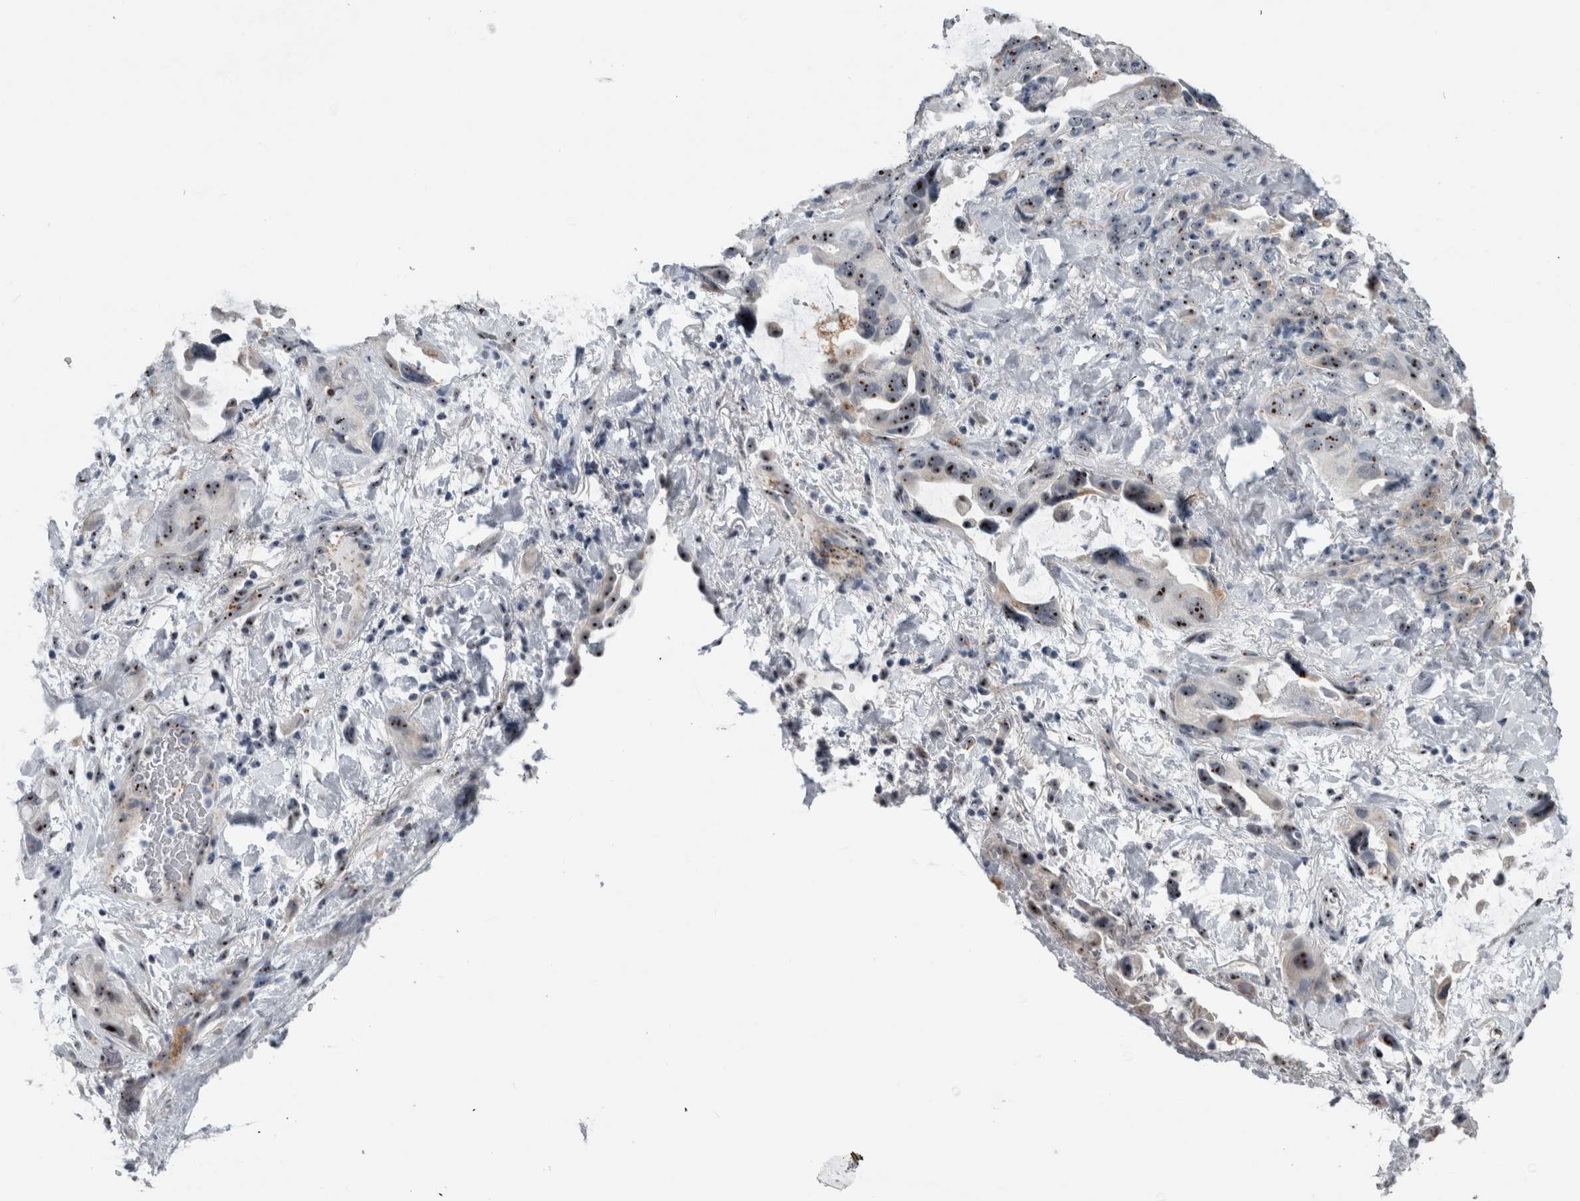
{"staining": {"intensity": "moderate", "quantity": "25%-75%", "location": "nuclear"}, "tissue": "lung cancer", "cell_type": "Tumor cells", "image_type": "cancer", "snomed": [{"axis": "morphology", "description": "Squamous cell carcinoma, NOS"}, {"axis": "topography", "description": "Lung"}], "caption": "A brown stain shows moderate nuclear expression of a protein in lung squamous cell carcinoma tumor cells.", "gene": "UTP6", "patient": {"sex": "female", "age": 73}}